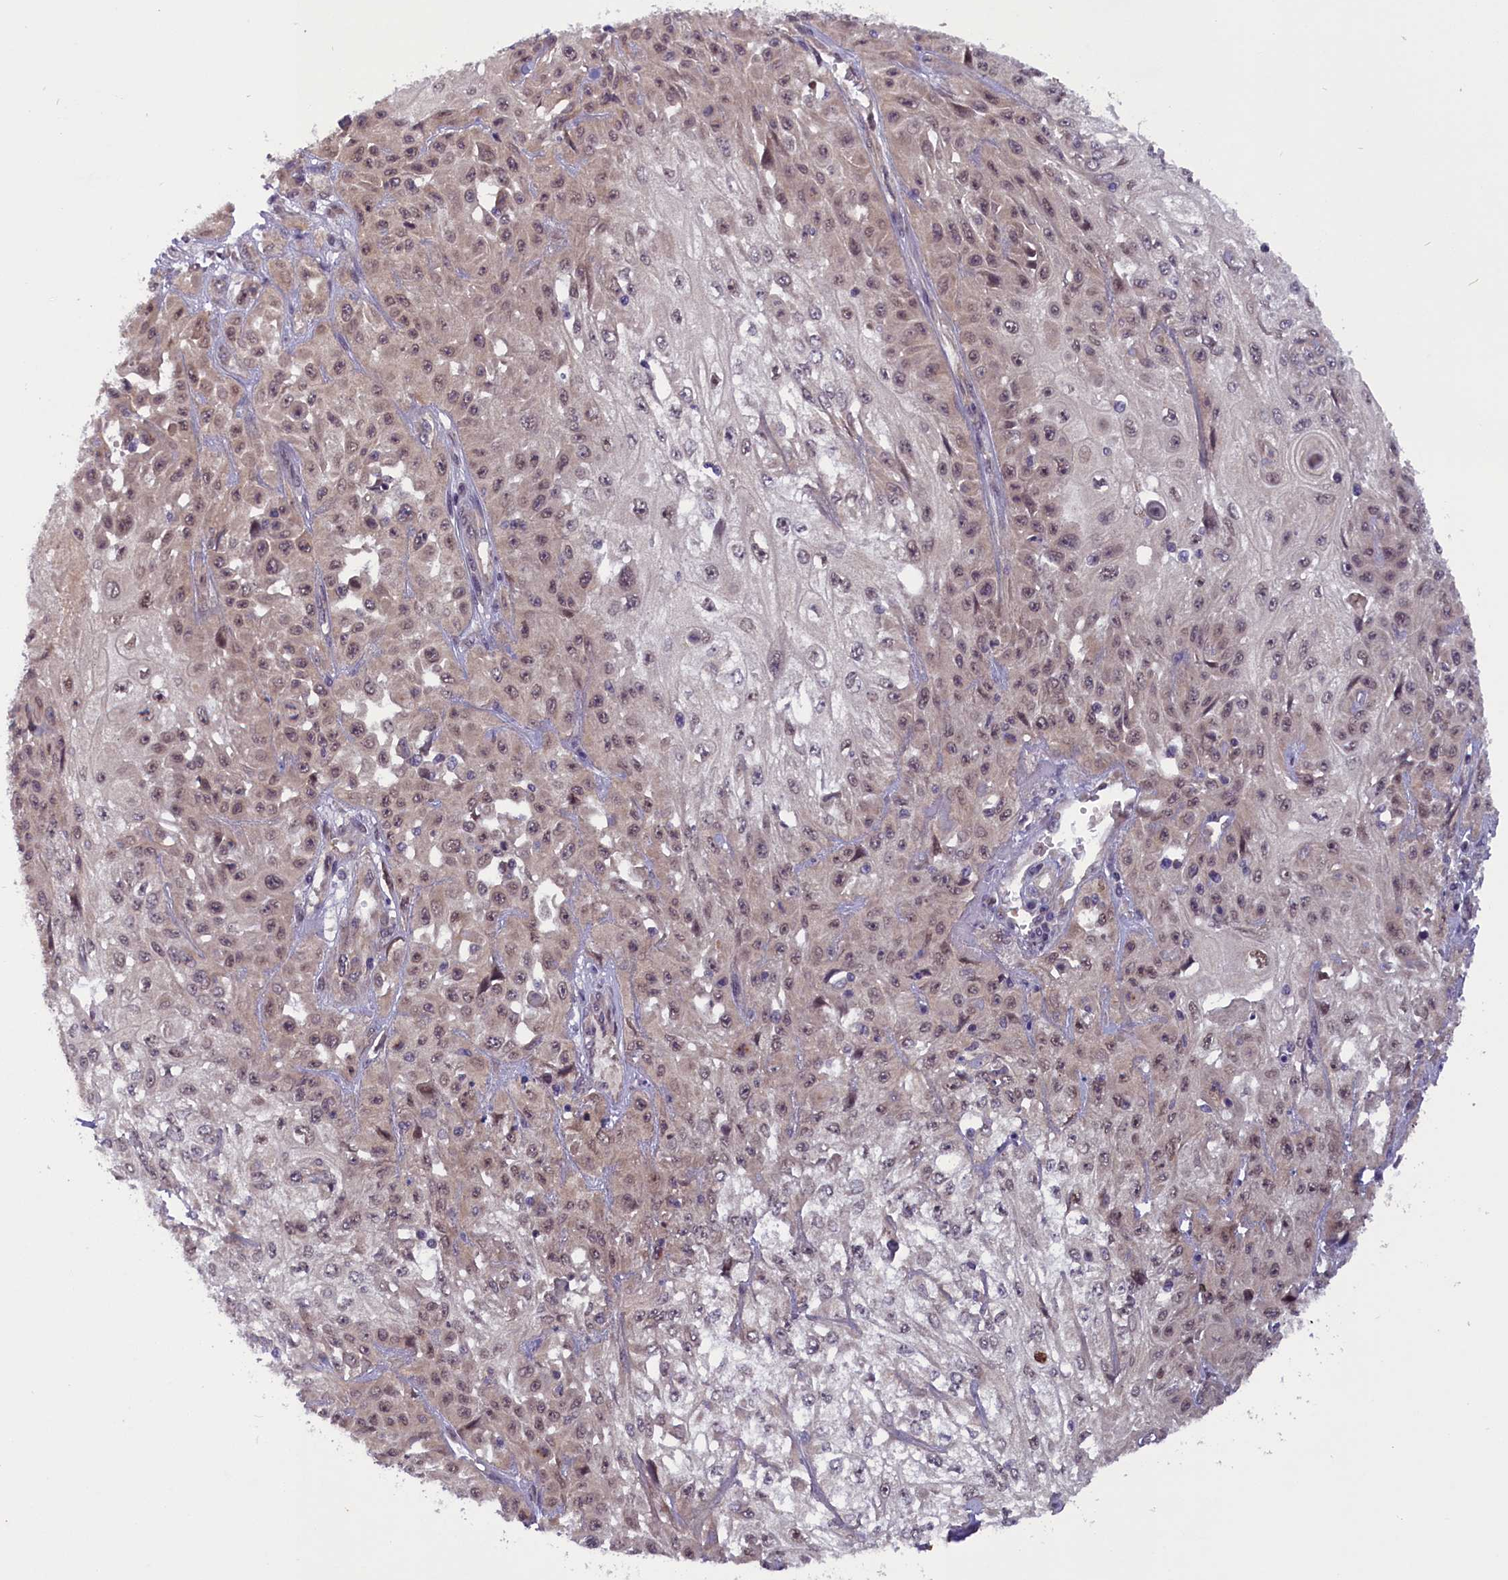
{"staining": {"intensity": "weak", "quantity": "25%-75%", "location": "nuclear"}, "tissue": "skin cancer", "cell_type": "Tumor cells", "image_type": "cancer", "snomed": [{"axis": "morphology", "description": "Squamous cell carcinoma, NOS"}, {"axis": "morphology", "description": "Squamous cell carcinoma, metastatic, NOS"}, {"axis": "topography", "description": "Skin"}, {"axis": "topography", "description": "Lymph node"}], "caption": "This micrograph reveals immunohistochemistry staining of skin cancer, with low weak nuclear staining in approximately 25%-75% of tumor cells.", "gene": "CCDC9B", "patient": {"sex": "male", "age": 75}}